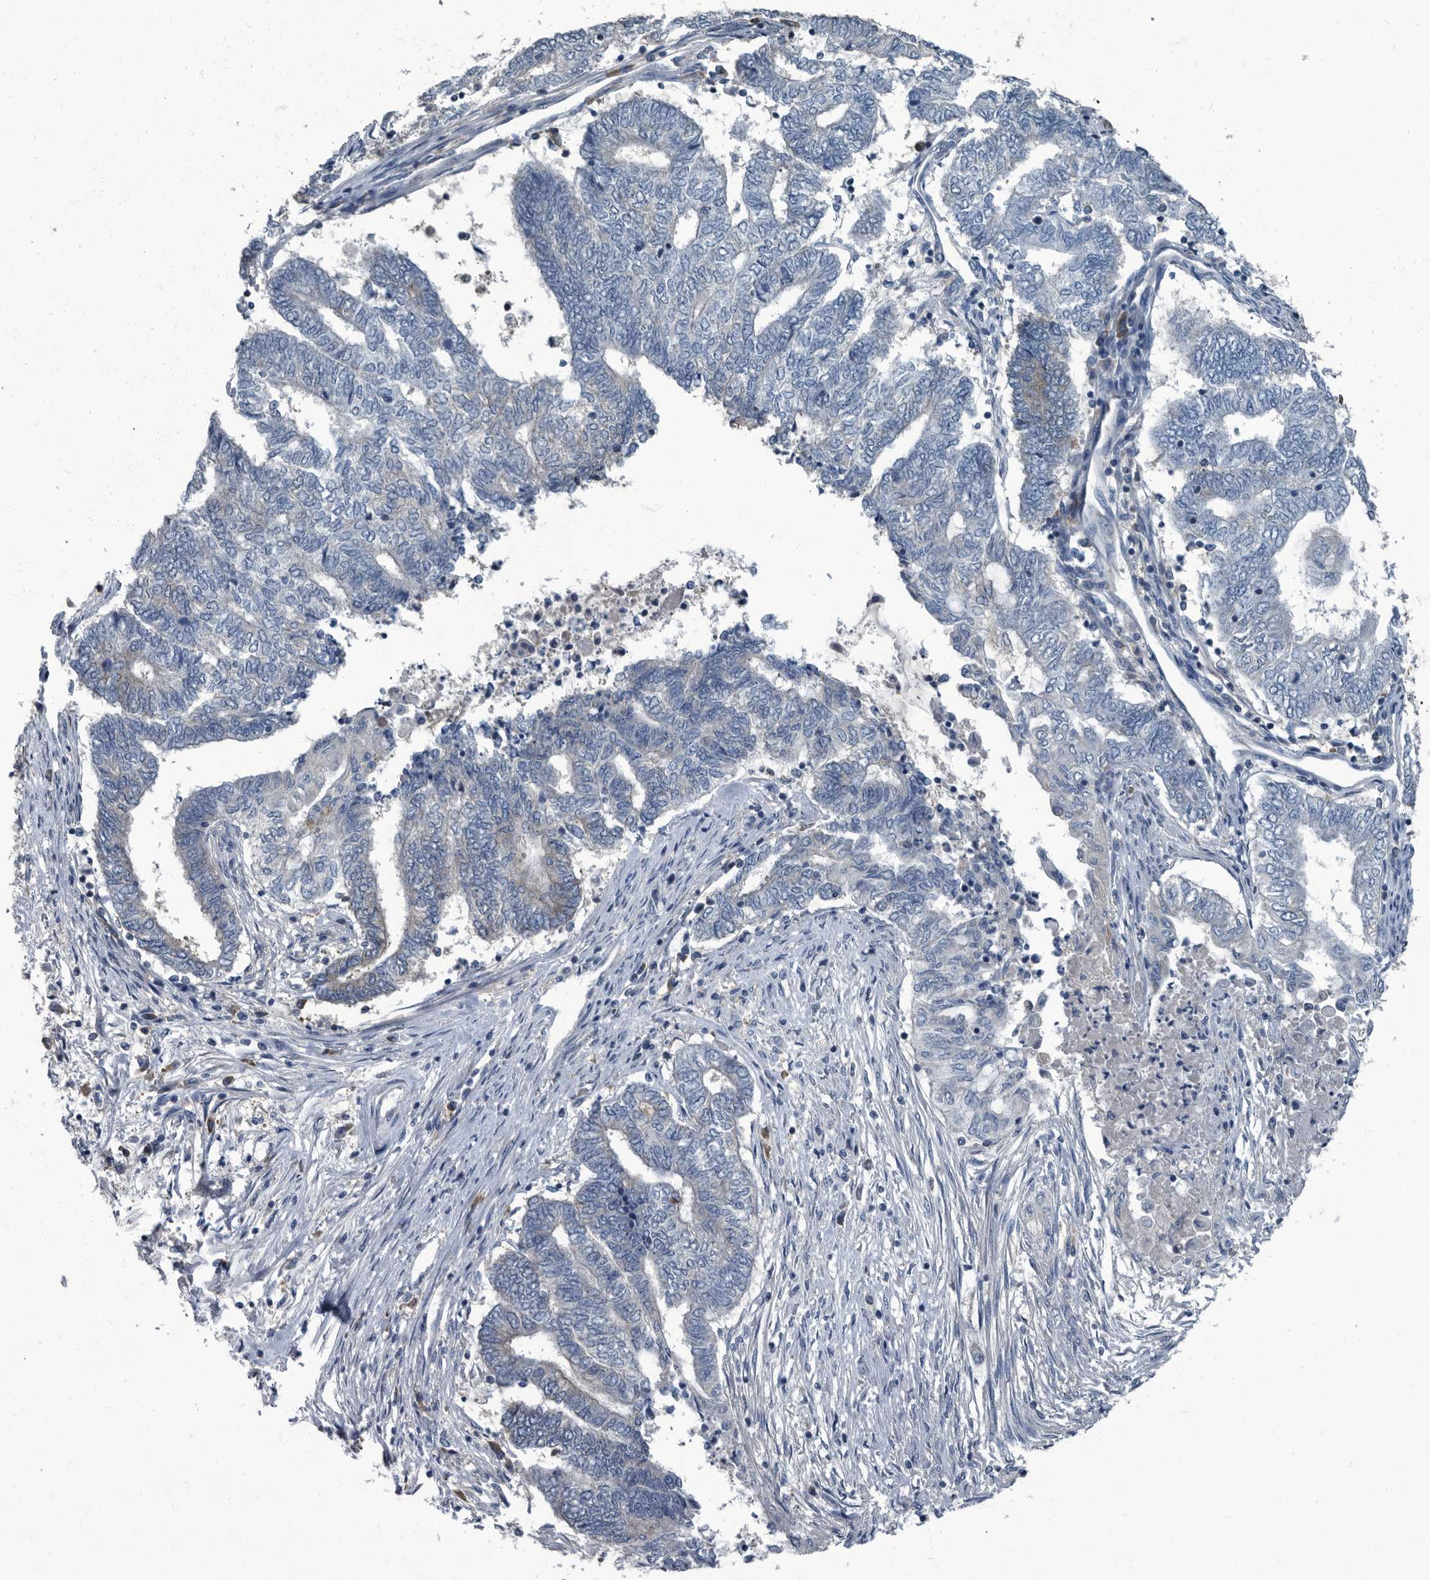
{"staining": {"intensity": "negative", "quantity": "none", "location": "none"}, "tissue": "endometrial cancer", "cell_type": "Tumor cells", "image_type": "cancer", "snomed": [{"axis": "morphology", "description": "Adenocarcinoma, NOS"}, {"axis": "topography", "description": "Uterus"}, {"axis": "topography", "description": "Endometrium"}], "caption": "This photomicrograph is of endometrial adenocarcinoma stained with IHC to label a protein in brown with the nuclei are counter-stained blue. There is no staining in tumor cells.", "gene": "CDV3", "patient": {"sex": "female", "age": 70}}